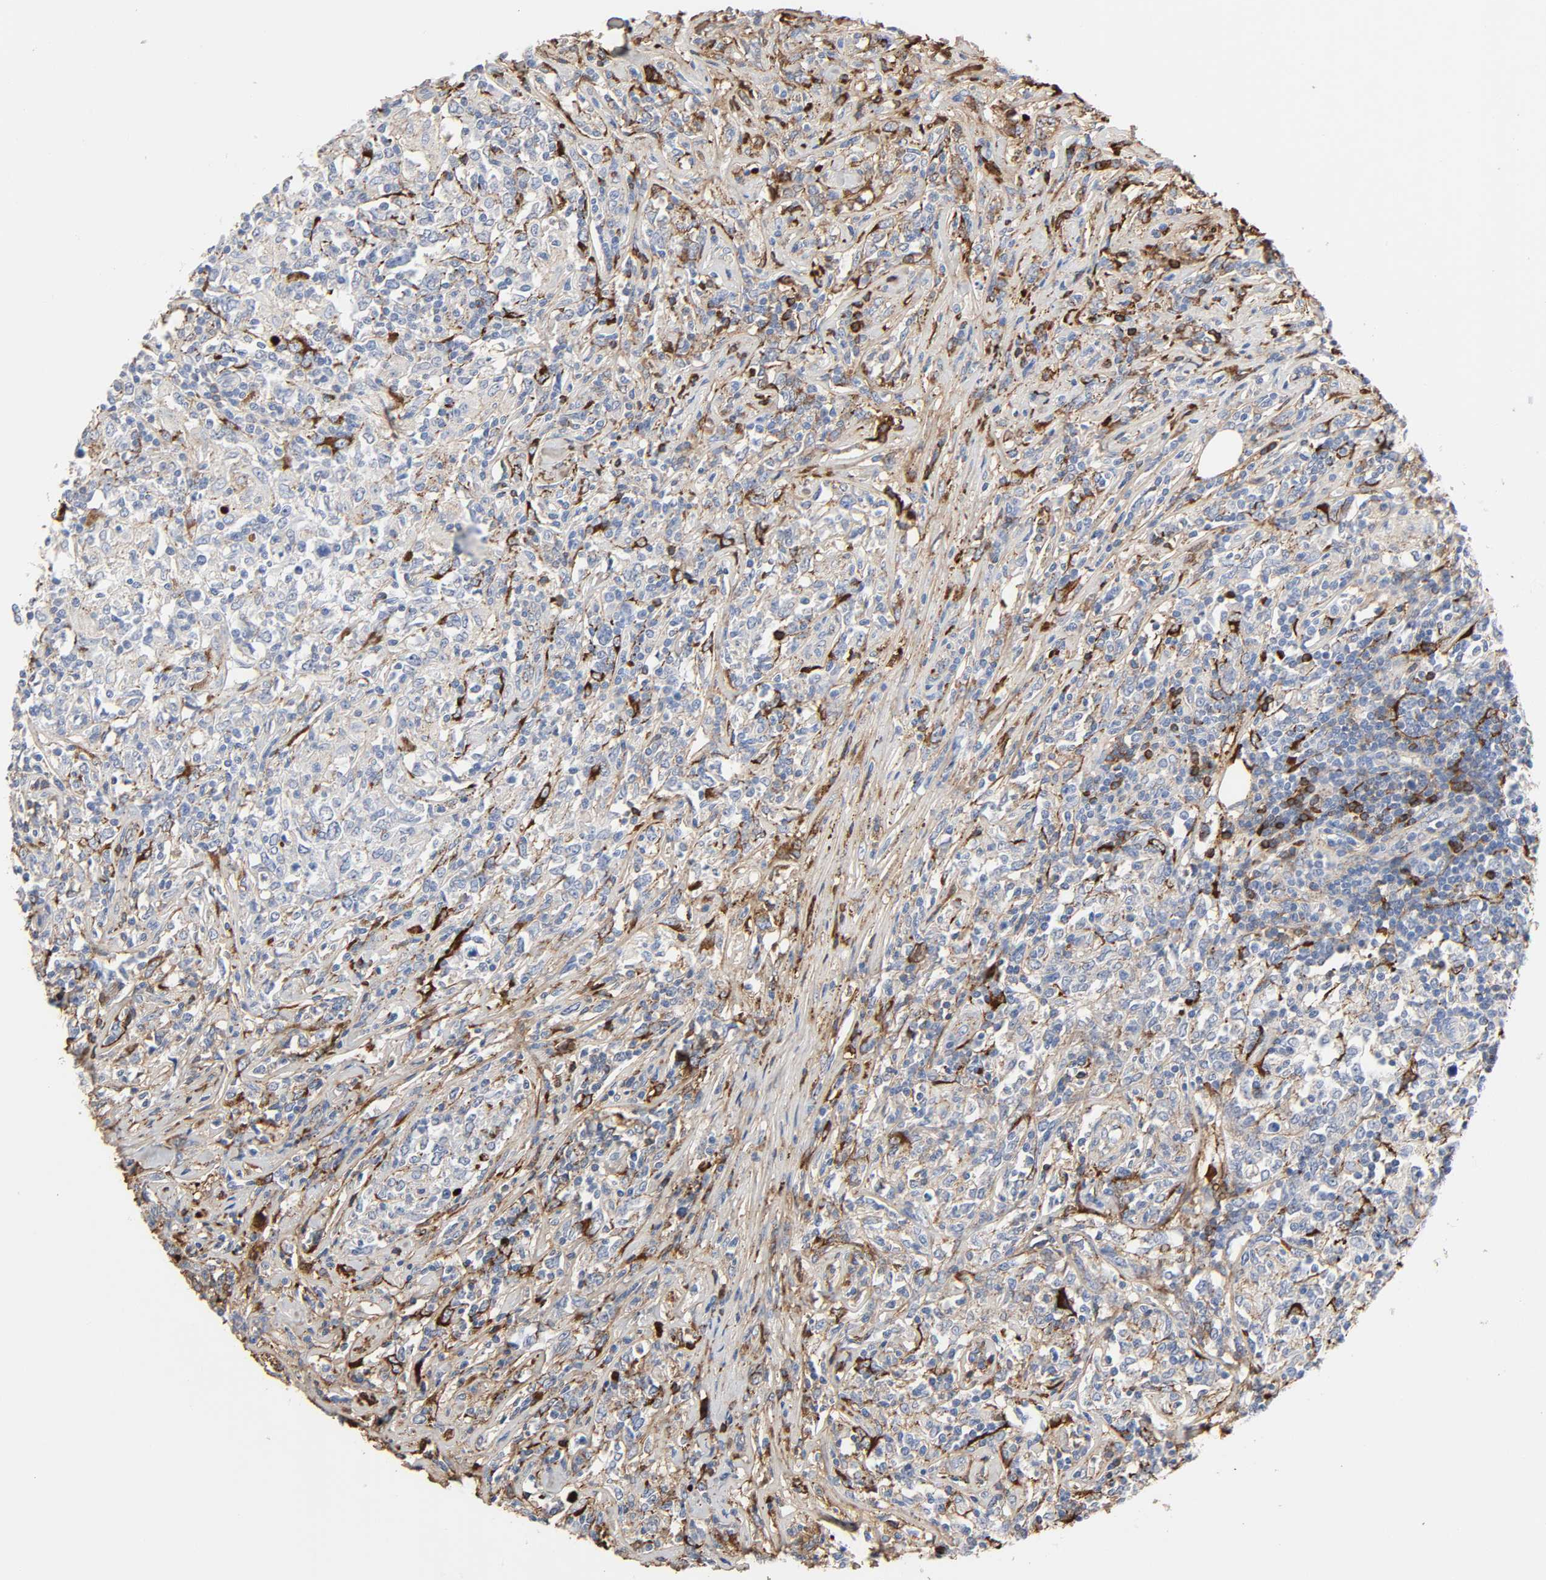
{"staining": {"intensity": "weak", "quantity": "25%-75%", "location": "cytoplasmic/membranous"}, "tissue": "lymphoma", "cell_type": "Tumor cells", "image_type": "cancer", "snomed": [{"axis": "morphology", "description": "Malignant lymphoma, non-Hodgkin's type, High grade"}, {"axis": "topography", "description": "Lymph node"}], "caption": "This is a micrograph of immunohistochemistry staining of lymphoma, which shows weak positivity in the cytoplasmic/membranous of tumor cells.", "gene": "C3", "patient": {"sex": "female", "age": 84}}